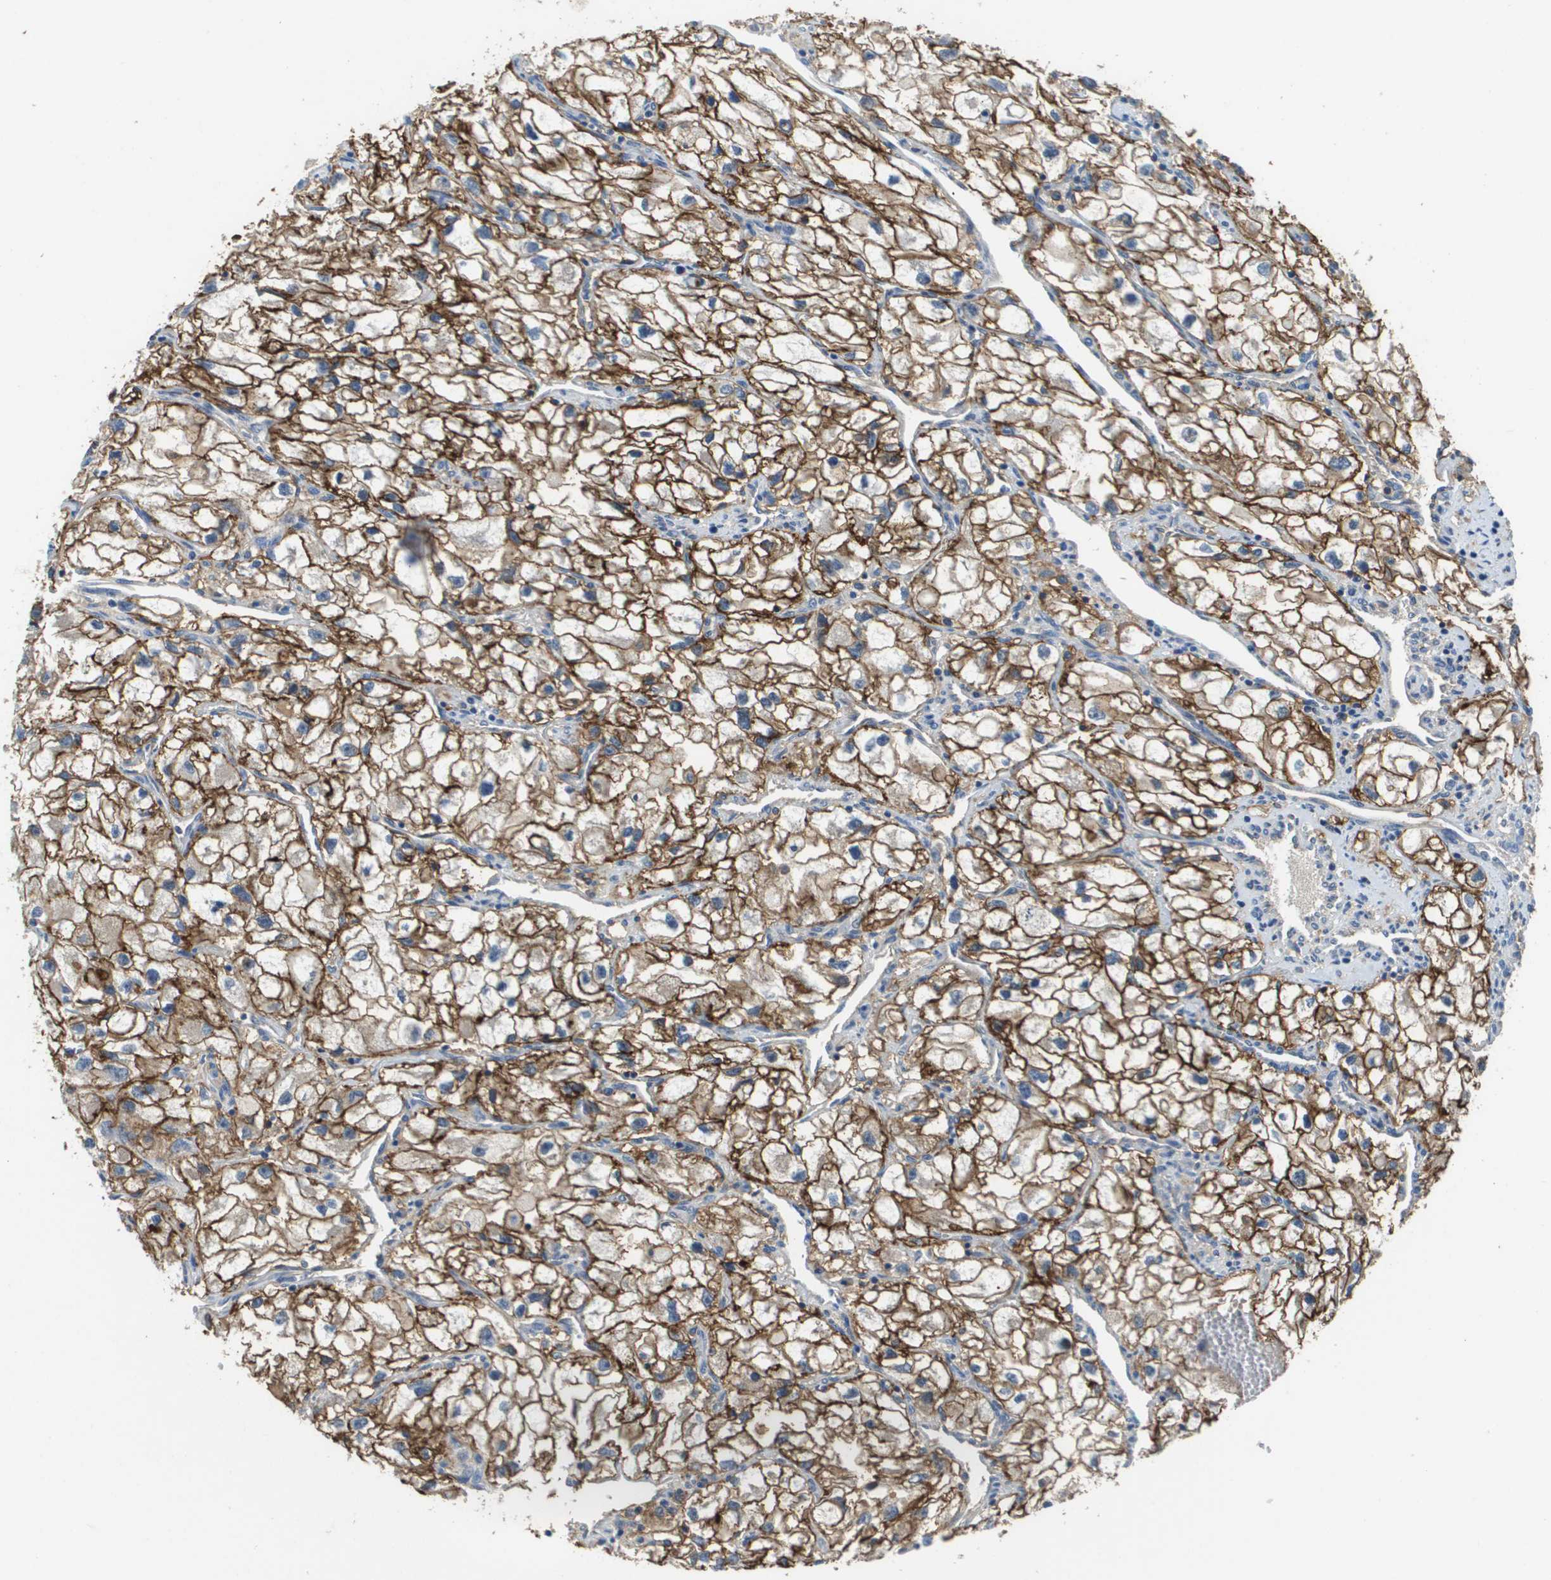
{"staining": {"intensity": "strong", "quantity": ">75%", "location": "cytoplasmic/membranous"}, "tissue": "renal cancer", "cell_type": "Tumor cells", "image_type": "cancer", "snomed": [{"axis": "morphology", "description": "Adenocarcinoma, NOS"}, {"axis": "topography", "description": "Kidney"}], "caption": "Tumor cells show high levels of strong cytoplasmic/membranous positivity in about >75% of cells in human adenocarcinoma (renal).", "gene": "SLC16A3", "patient": {"sex": "female", "age": 70}}